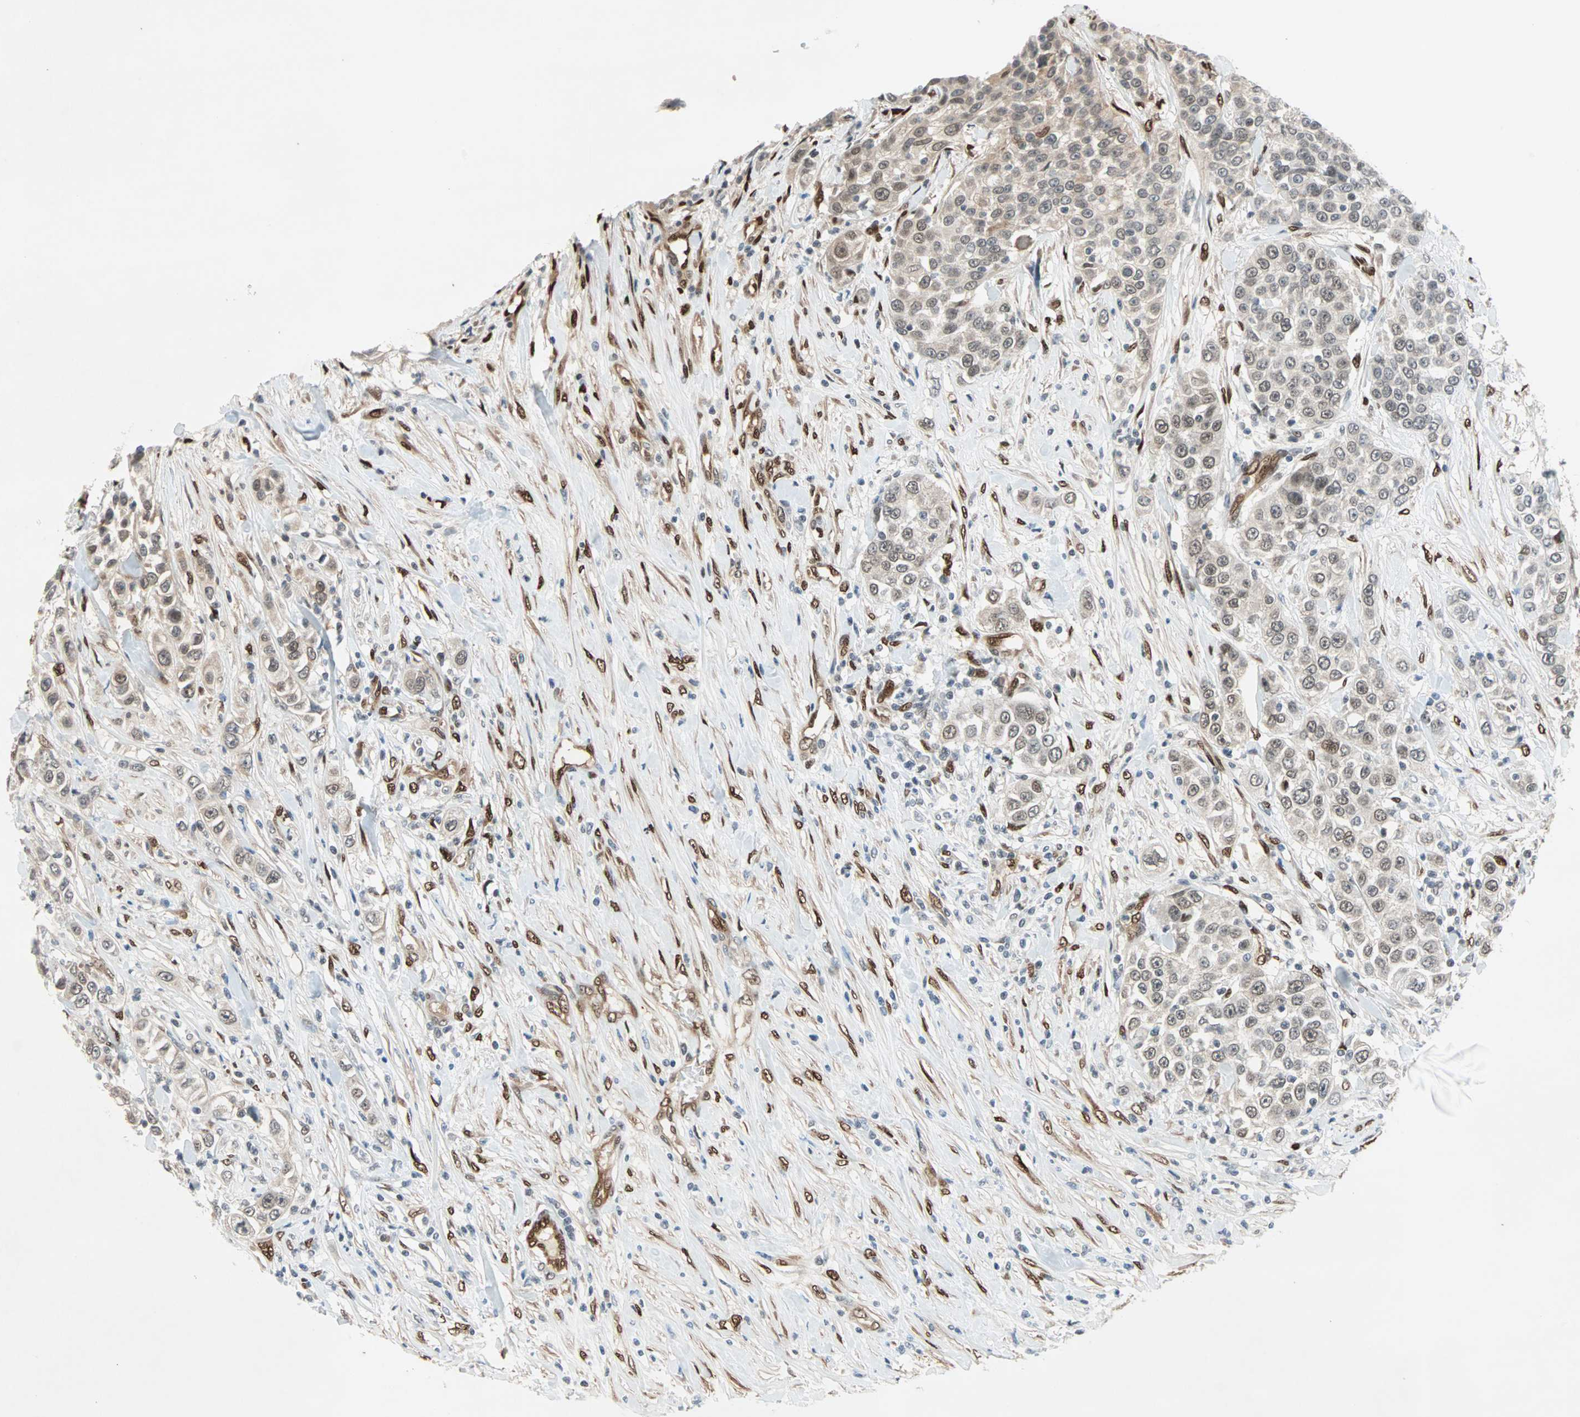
{"staining": {"intensity": "weak", "quantity": ">75%", "location": "cytoplasmic/membranous,nuclear"}, "tissue": "urothelial cancer", "cell_type": "Tumor cells", "image_type": "cancer", "snomed": [{"axis": "morphology", "description": "Urothelial carcinoma, High grade"}, {"axis": "topography", "description": "Urinary bladder"}], "caption": "Protein positivity by immunohistochemistry (IHC) reveals weak cytoplasmic/membranous and nuclear expression in approximately >75% of tumor cells in urothelial cancer. (Stains: DAB in brown, nuclei in blue, Microscopy: brightfield microscopy at high magnification).", "gene": "WWTR1", "patient": {"sex": "female", "age": 80}}